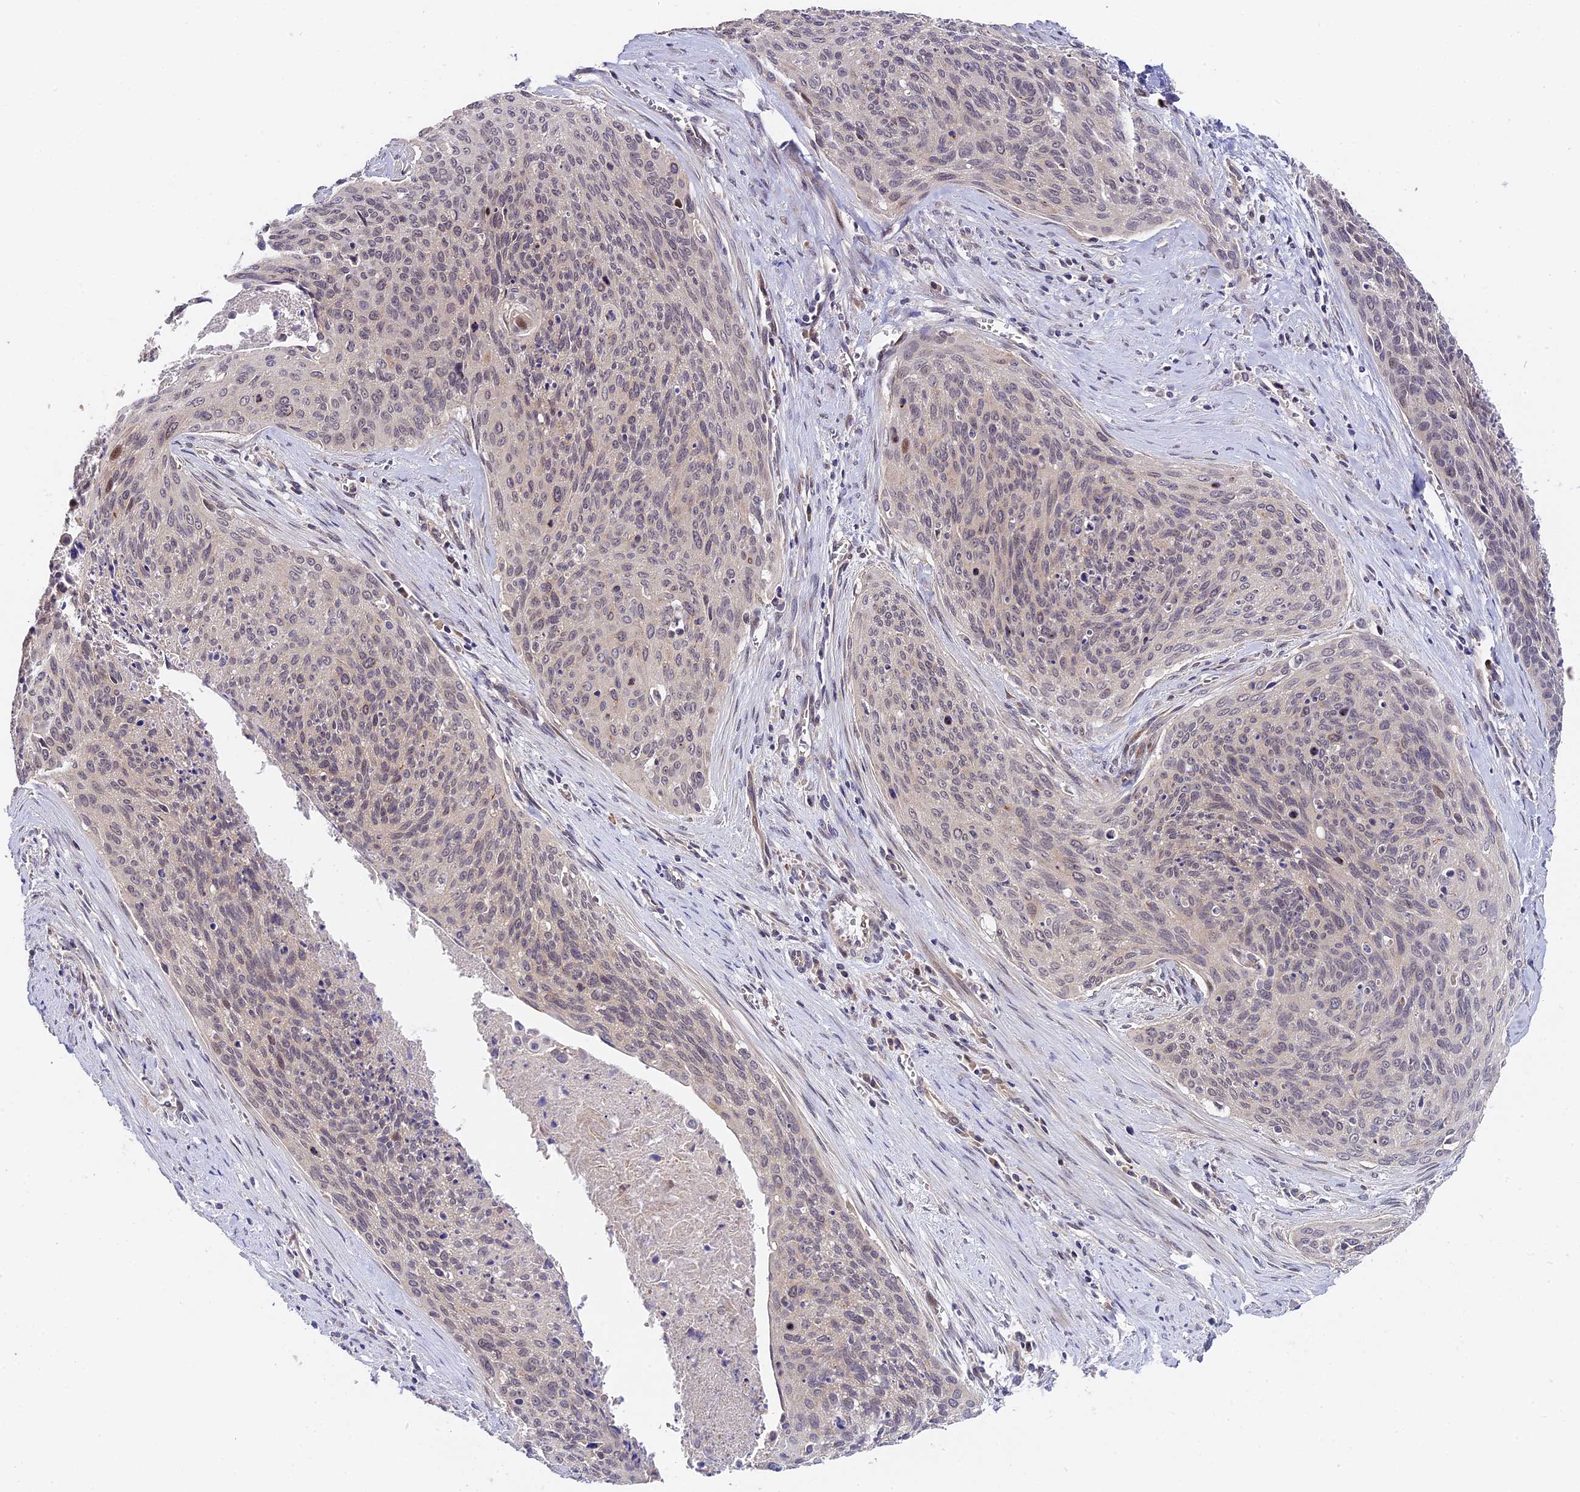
{"staining": {"intensity": "weak", "quantity": "<25%", "location": "nuclear"}, "tissue": "cervical cancer", "cell_type": "Tumor cells", "image_type": "cancer", "snomed": [{"axis": "morphology", "description": "Squamous cell carcinoma, NOS"}, {"axis": "topography", "description": "Cervix"}], "caption": "This is a micrograph of immunohistochemistry (IHC) staining of cervical cancer, which shows no staining in tumor cells.", "gene": "TRMT1", "patient": {"sex": "female", "age": 55}}